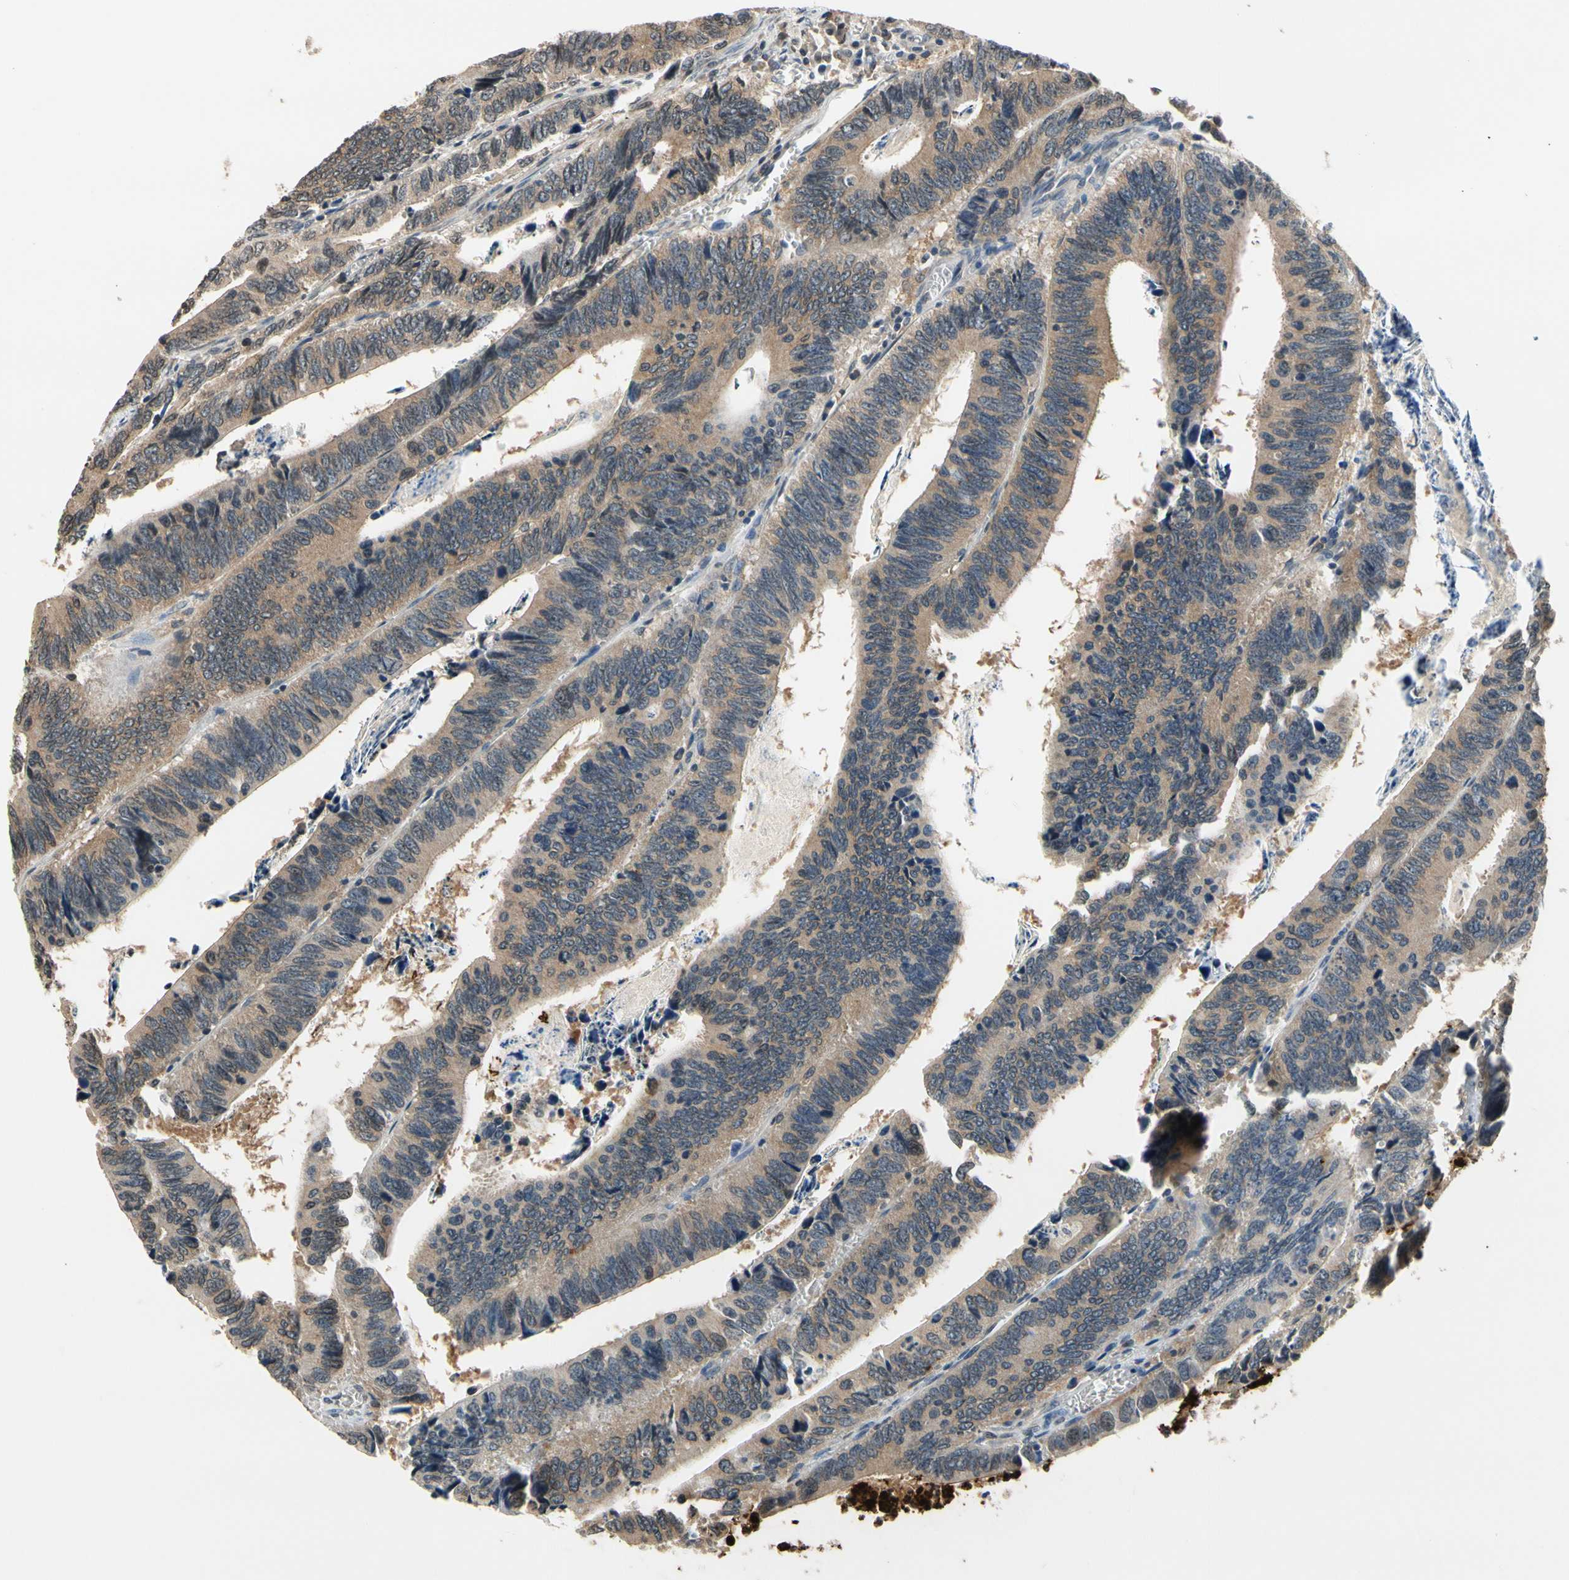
{"staining": {"intensity": "moderate", "quantity": ">75%", "location": "cytoplasmic/membranous"}, "tissue": "colorectal cancer", "cell_type": "Tumor cells", "image_type": "cancer", "snomed": [{"axis": "morphology", "description": "Adenocarcinoma, NOS"}, {"axis": "topography", "description": "Colon"}], "caption": "Human colorectal adenocarcinoma stained for a protein (brown) reveals moderate cytoplasmic/membranous positive positivity in approximately >75% of tumor cells.", "gene": "GCLC", "patient": {"sex": "male", "age": 72}}